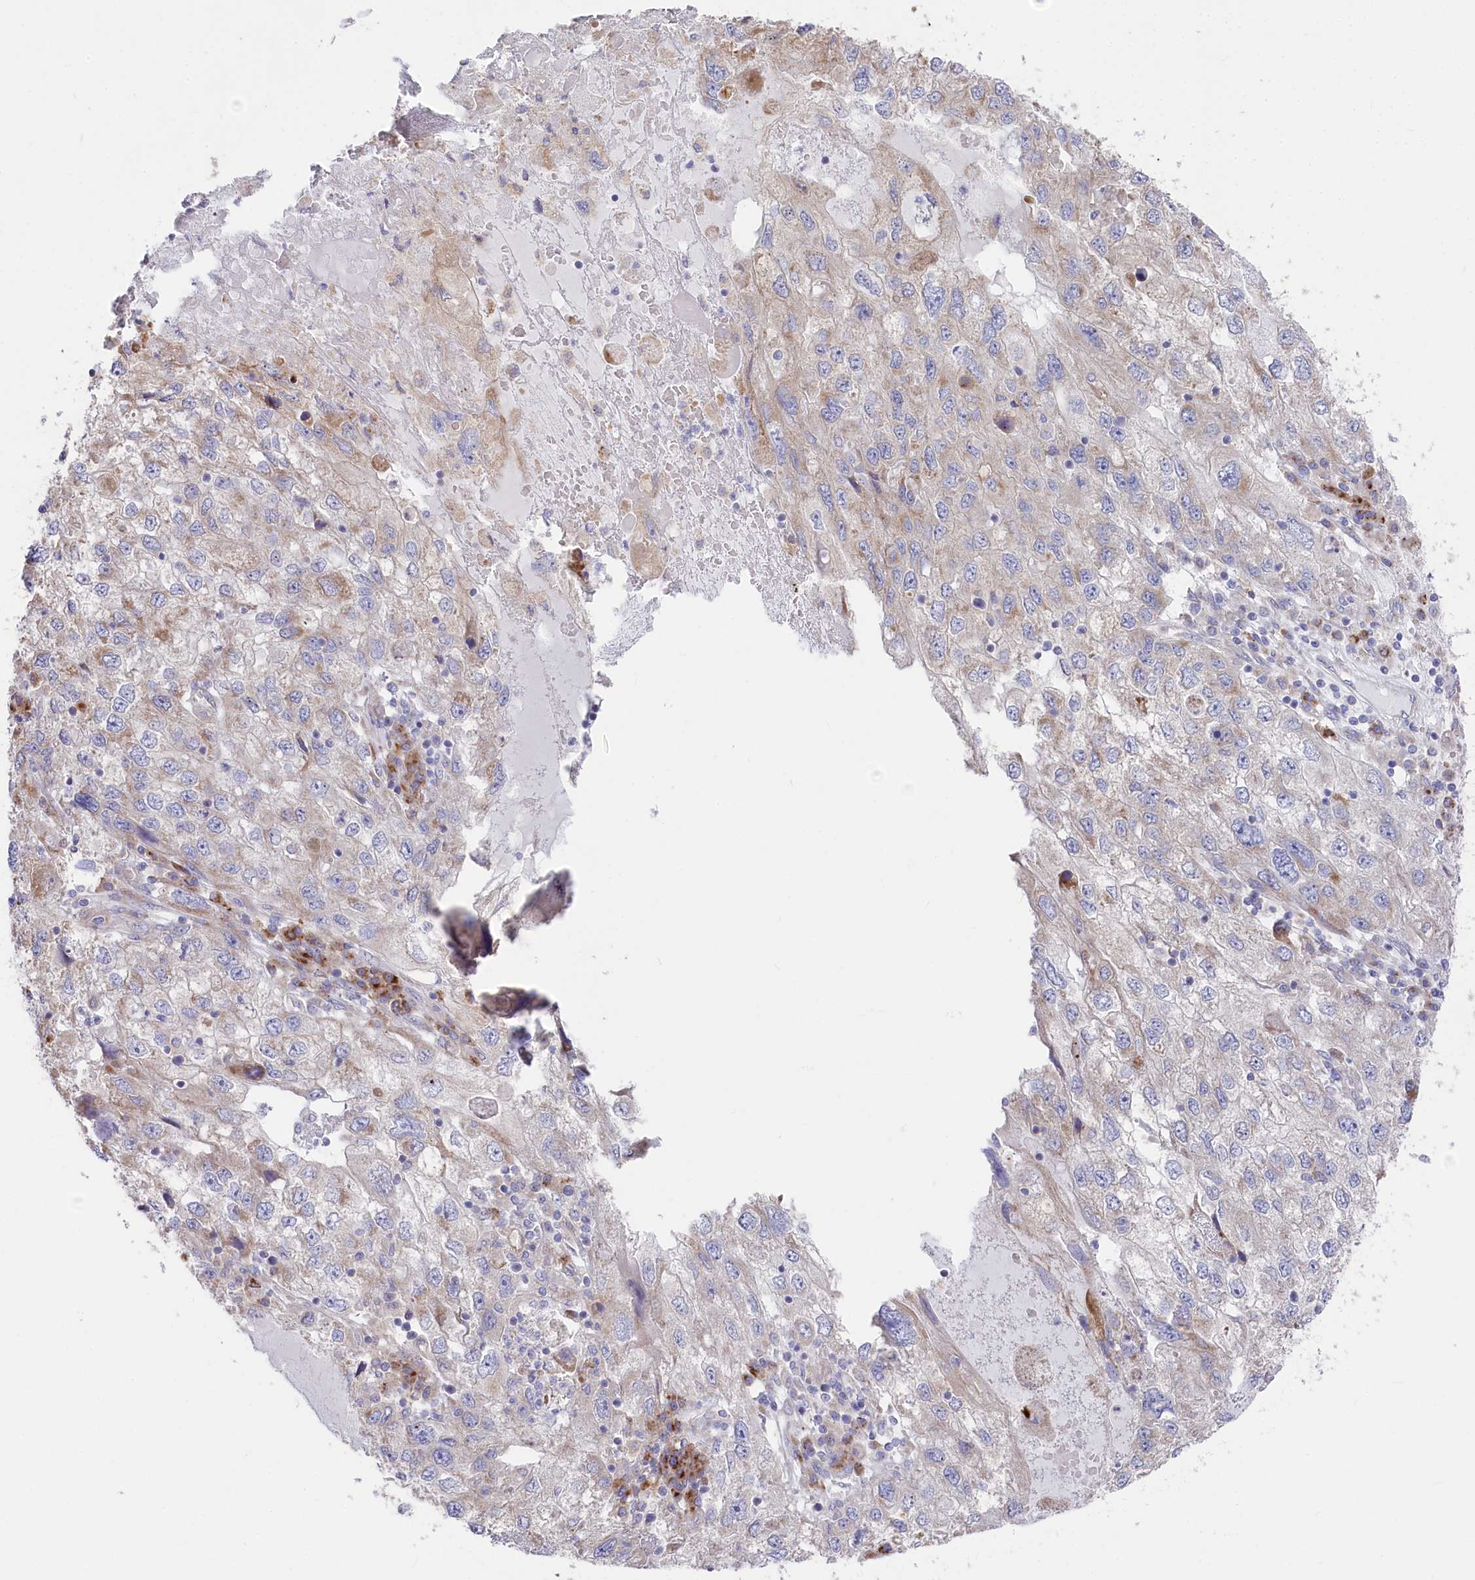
{"staining": {"intensity": "weak", "quantity": "25%-75%", "location": "cytoplasmic/membranous"}, "tissue": "endometrial cancer", "cell_type": "Tumor cells", "image_type": "cancer", "snomed": [{"axis": "morphology", "description": "Adenocarcinoma, NOS"}, {"axis": "topography", "description": "Endometrium"}], "caption": "Human endometrial adenocarcinoma stained for a protein (brown) exhibits weak cytoplasmic/membranous positive positivity in about 25%-75% of tumor cells.", "gene": "POGLUT1", "patient": {"sex": "female", "age": 49}}